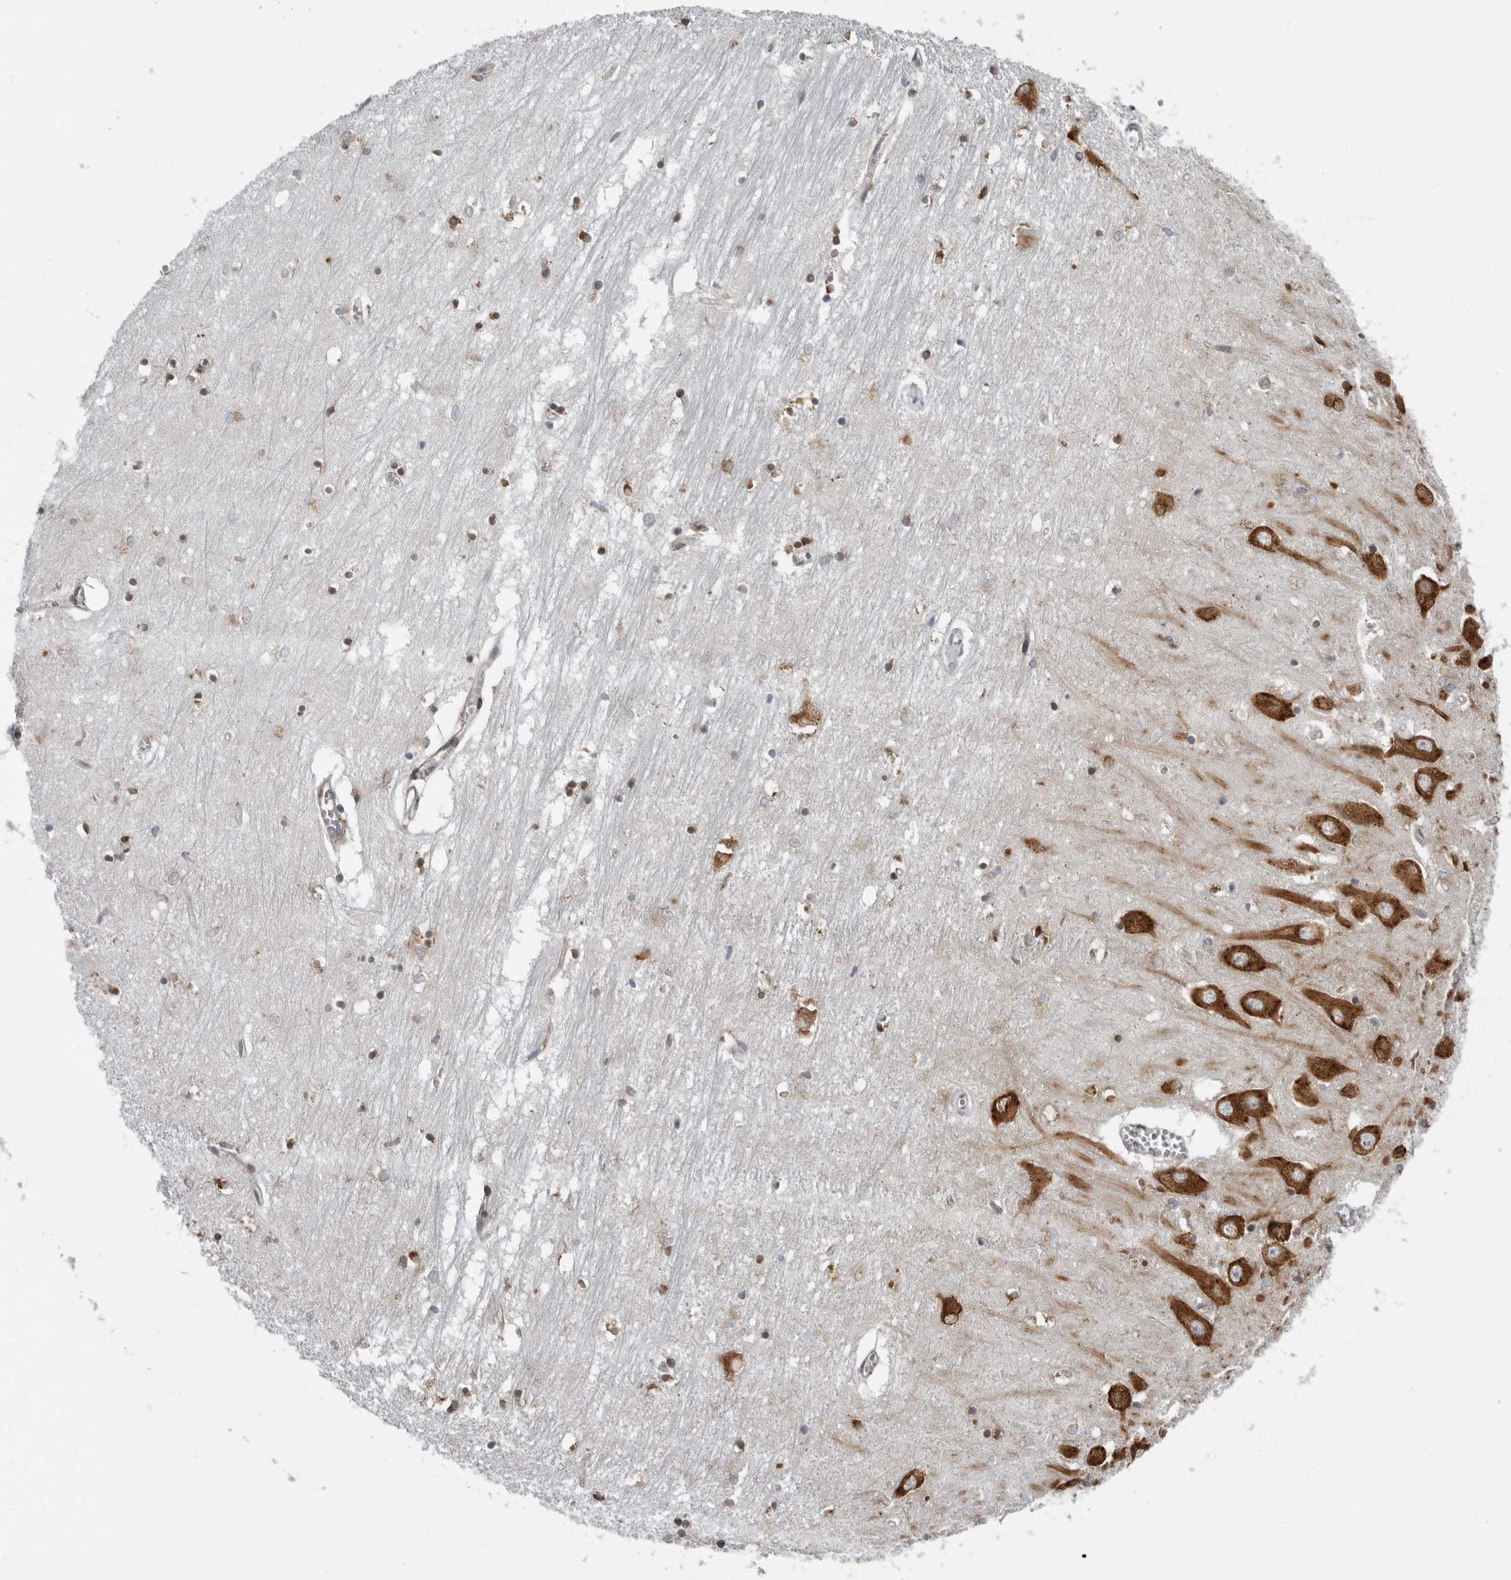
{"staining": {"intensity": "moderate", "quantity": "25%-75%", "location": "cytoplasmic/membranous"}, "tissue": "hippocampus", "cell_type": "Glial cells", "image_type": "normal", "snomed": [{"axis": "morphology", "description": "Normal tissue, NOS"}, {"axis": "topography", "description": "Hippocampus"}], "caption": "Protein staining of normal hippocampus displays moderate cytoplasmic/membranous positivity in about 25%-75% of glial cells. (Brightfield microscopy of DAB IHC at high magnification).", "gene": "ALPK2", "patient": {"sex": "male", "age": 70}}